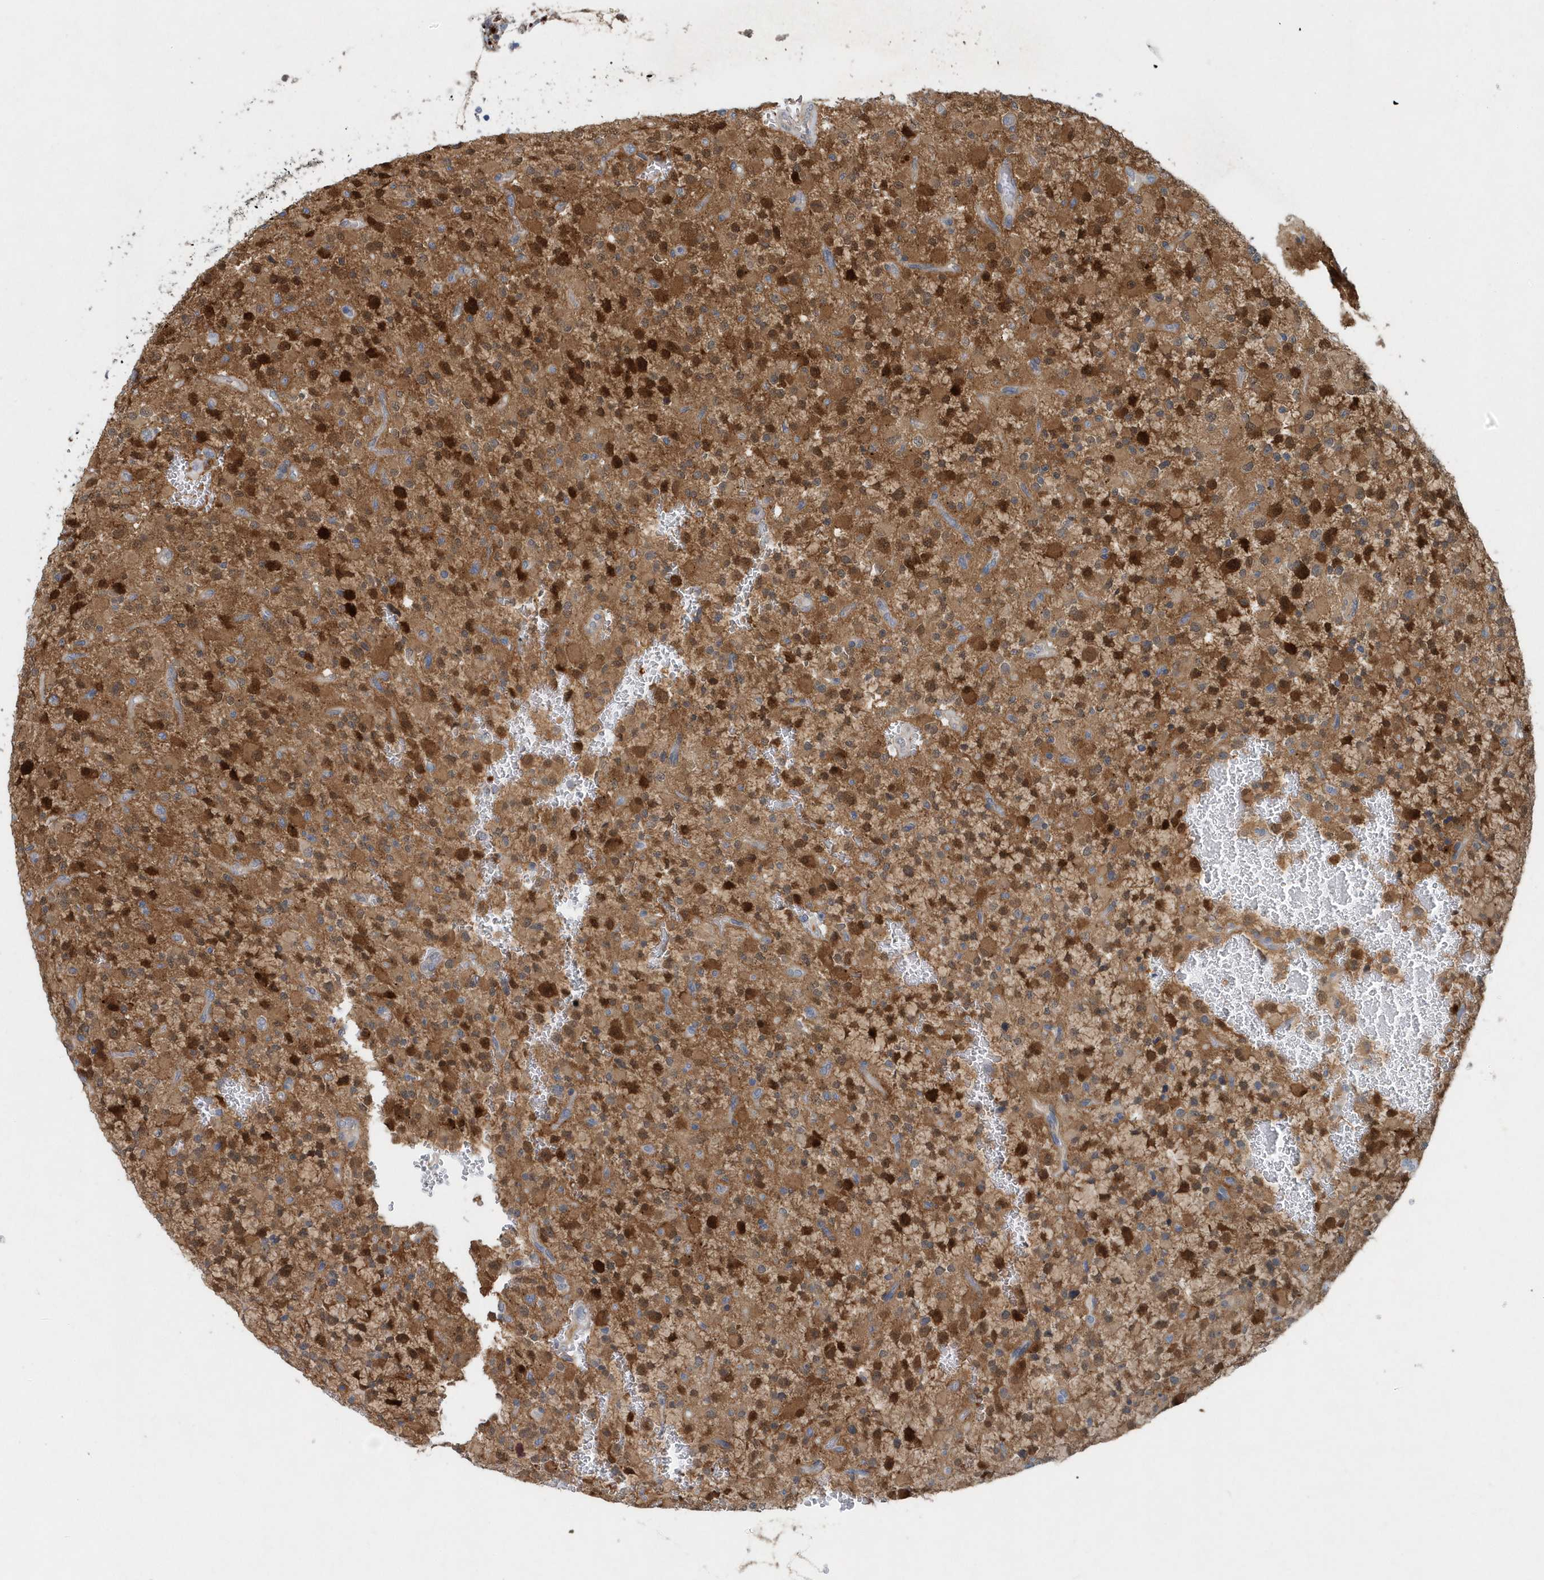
{"staining": {"intensity": "moderate", "quantity": "25%-75%", "location": "cytoplasmic/membranous"}, "tissue": "glioma", "cell_type": "Tumor cells", "image_type": "cancer", "snomed": [{"axis": "morphology", "description": "Glioma, malignant, High grade"}, {"axis": "topography", "description": "Brain"}], "caption": "IHC staining of high-grade glioma (malignant), which demonstrates medium levels of moderate cytoplasmic/membranous expression in approximately 25%-75% of tumor cells indicating moderate cytoplasmic/membranous protein staining. The staining was performed using DAB (brown) for protein detection and nuclei were counterstained in hematoxylin (blue).", "gene": "PFN2", "patient": {"sex": "male", "age": 34}}